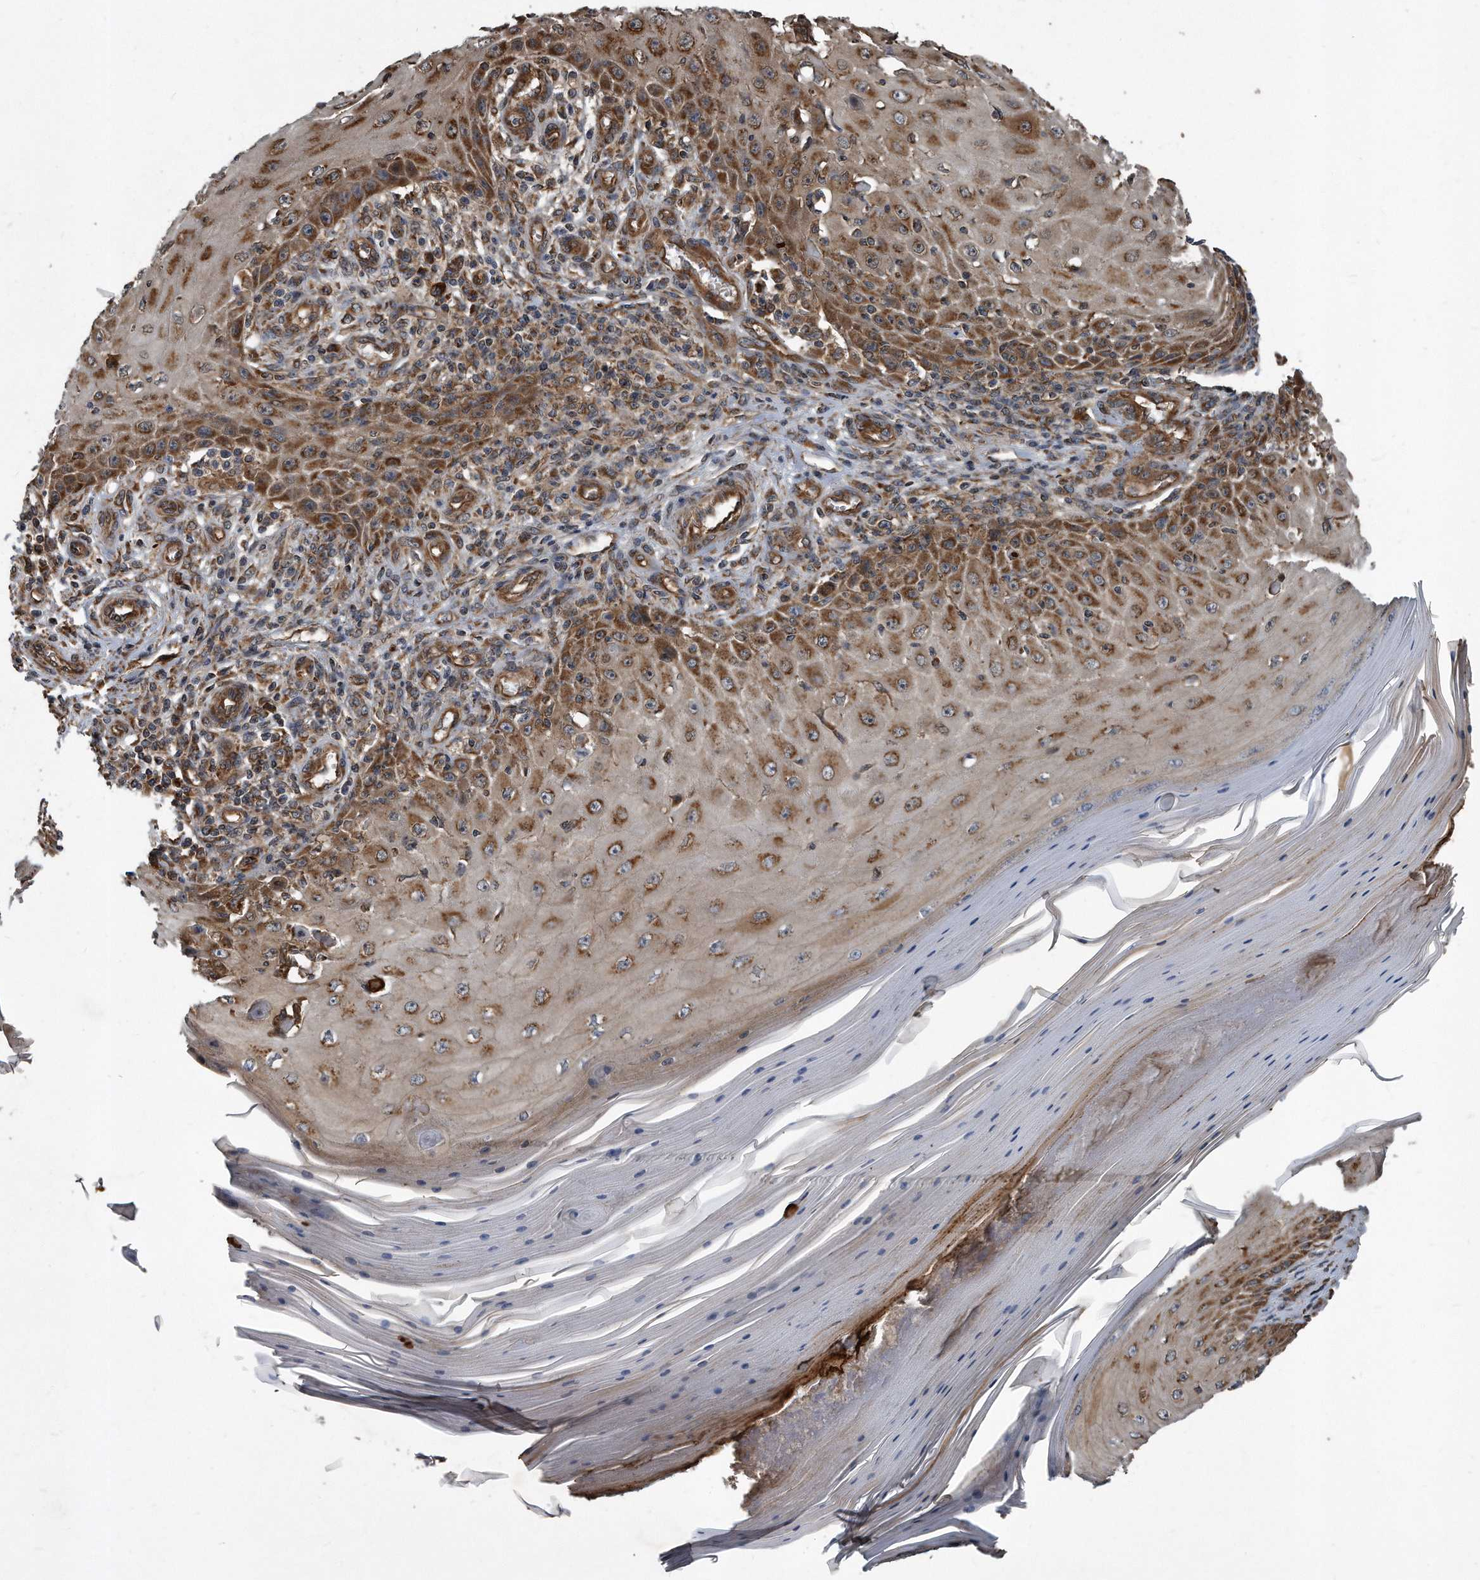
{"staining": {"intensity": "moderate", "quantity": ">75%", "location": "cytoplasmic/membranous"}, "tissue": "skin cancer", "cell_type": "Tumor cells", "image_type": "cancer", "snomed": [{"axis": "morphology", "description": "Squamous cell carcinoma, NOS"}, {"axis": "topography", "description": "Skin"}], "caption": "A medium amount of moderate cytoplasmic/membranous staining is seen in about >75% of tumor cells in skin cancer tissue.", "gene": "FAM136A", "patient": {"sex": "female", "age": 73}}